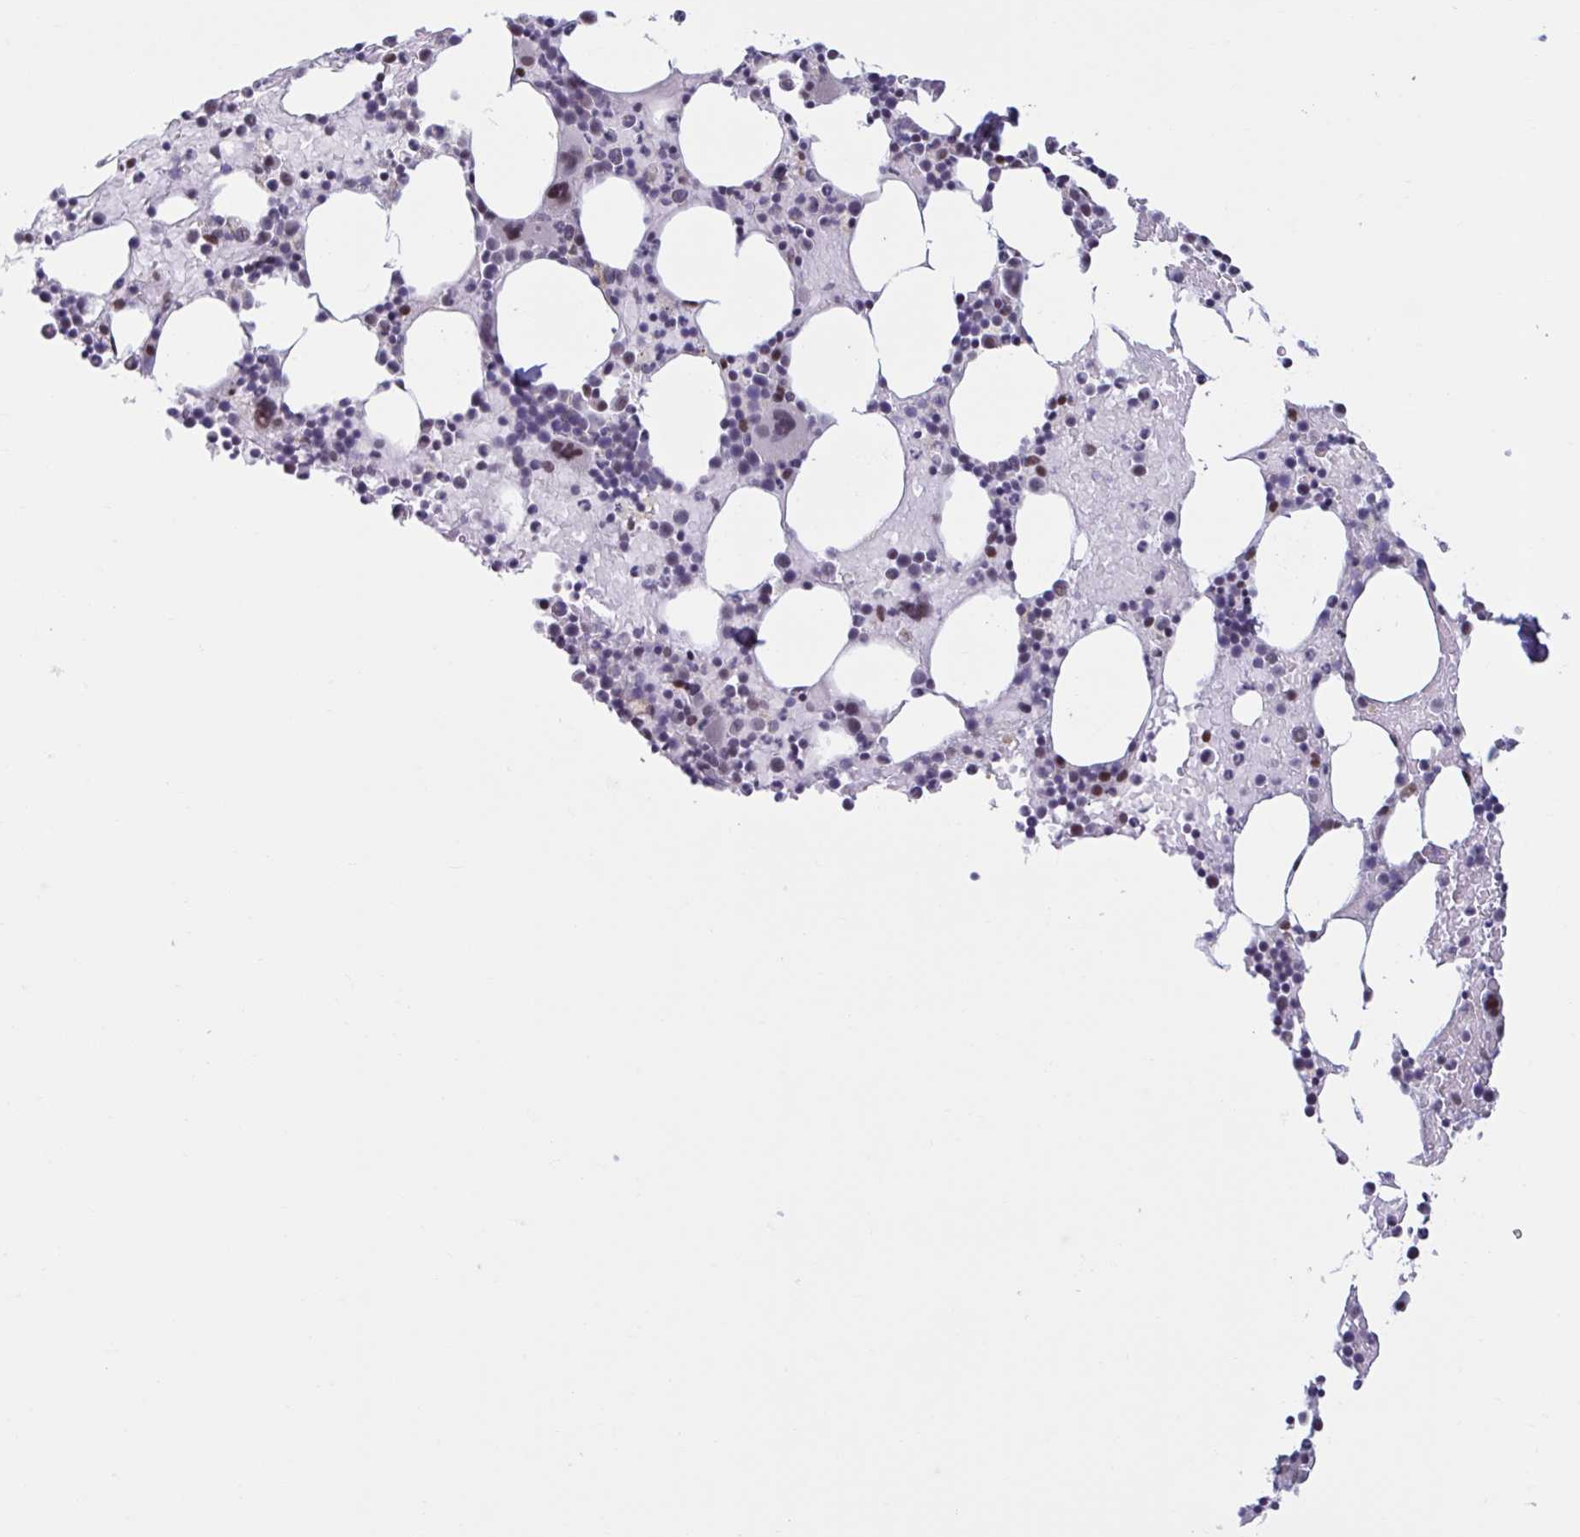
{"staining": {"intensity": "moderate", "quantity": "<25%", "location": "nuclear"}, "tissue": "bone marrow", "cell_type": "Hematopoietic cells", "image_type": "normal", "snomed": [{"axis": "morphology", "description": "Normal tissue, NOS"}, {"axis": "topography", "description": "Bone marrow"}], "caption": "A histopathology image showing moderate nuclear positivity in about <25% of hematopoietic cells in normal bone marrow, as visualized by brown immunohistochemical staining.", "gene": "HSD17B6", "patient": {"sex": "female", "age": 62}}